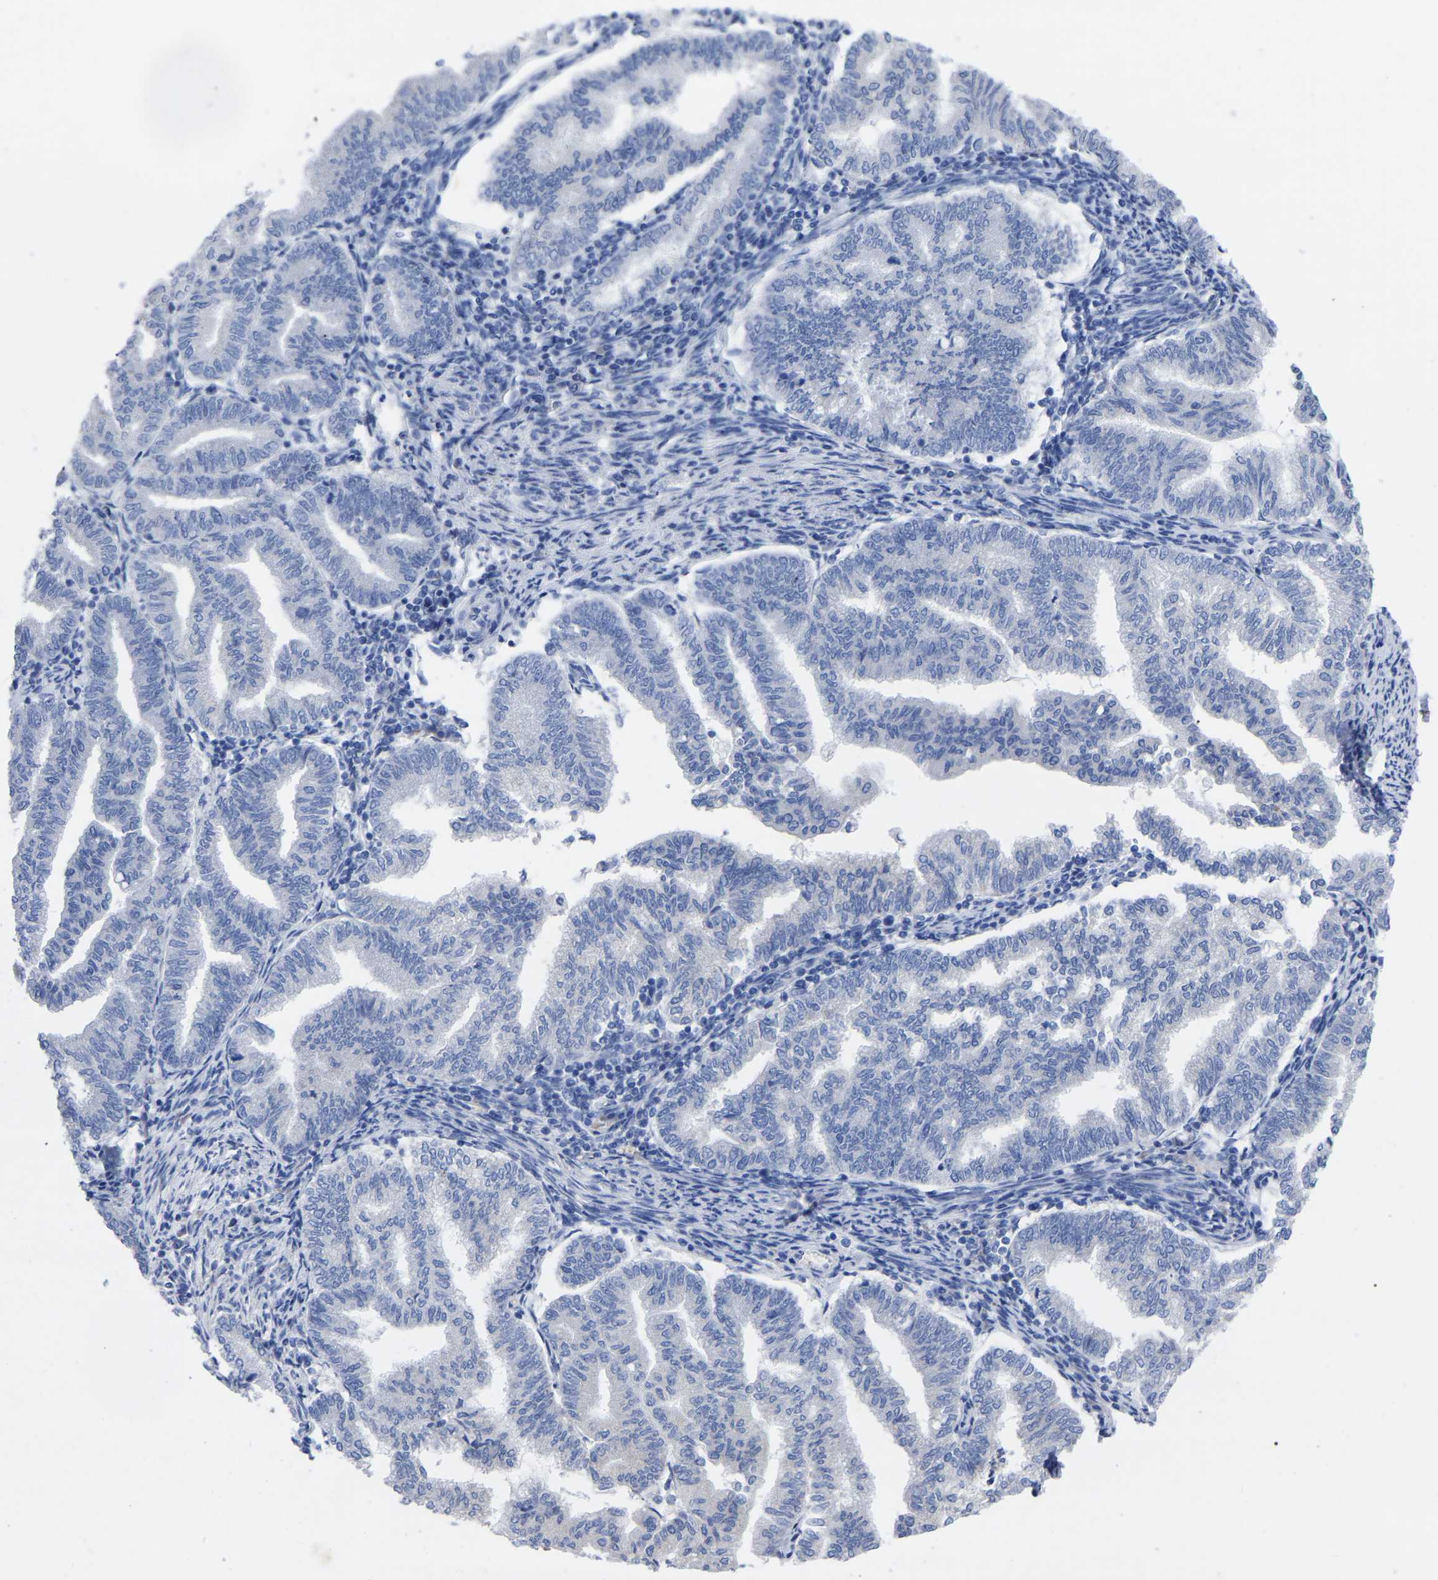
{"staining": {"intensity": "negative", "quantity": "none", "location": "none"}, "tissue": "endometrial cancer", "cell_type": "Tumor cells", "image_type": "cancer", "snomed": [{"axis": "morphology", "description": "Polyp, NOS"}, {"axis": "morphology", "description": "Adenocarcinoma, NOS"}, {"axis": "morphology", "description": "Adenoma, NOS"}, {"axis": "topography", "description": "Endometrium"}], "caption": "Endometrial adenocarcinoma was stained to show a protein in brown. There is no significant positivity in tumor cells.", "gene": "GDF3", "patient": {"sex": "female", "age": 79}}